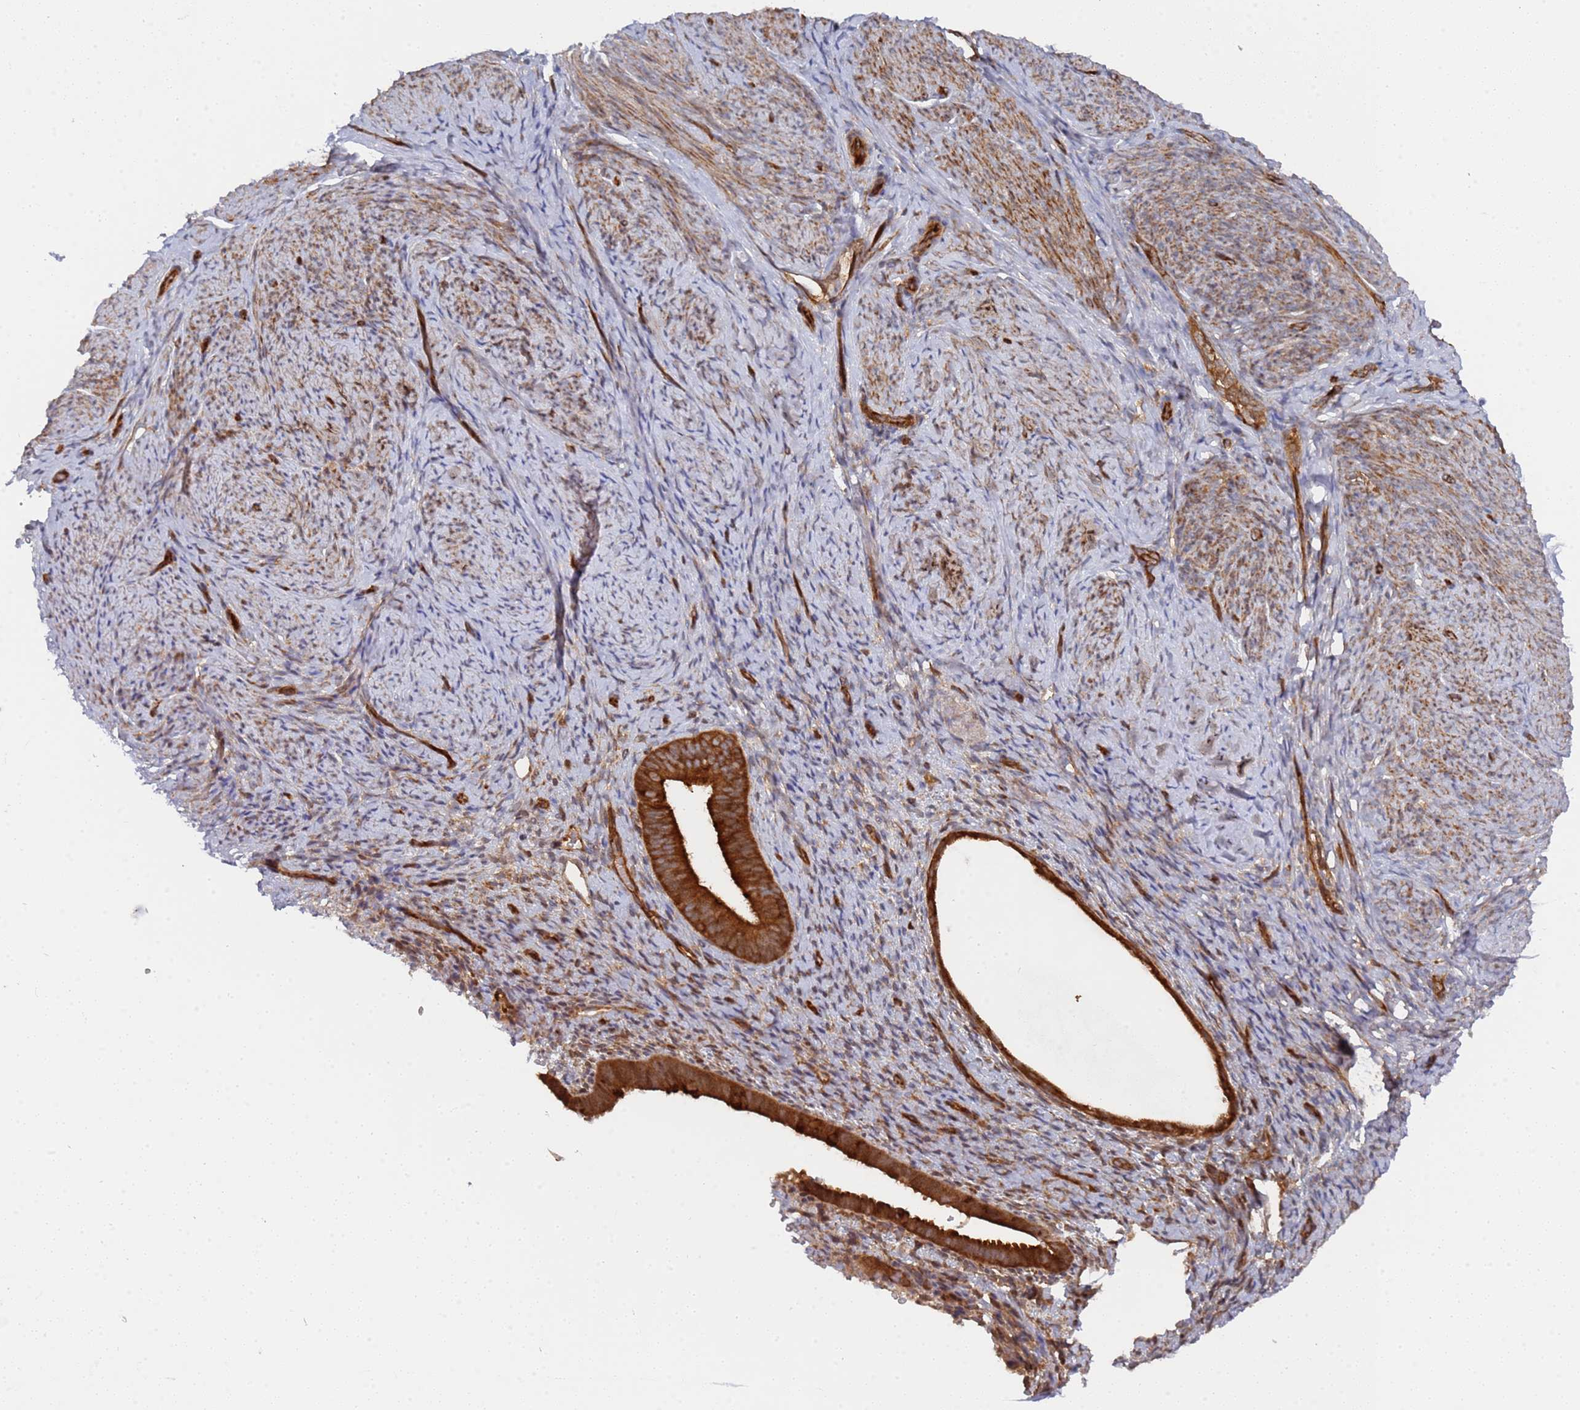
{"staining": {"intensity": "weak", "quantity": "<25%", "location": "cytoplasmic/membranous"}, "tissue": "endometrium", "cell_type": "Cells in endometrial stroma", "image_type": "normal", "snomed": [{"axis": "morphology", "description": "Normal tissue, NOS"}, {"axis": "topography", "description": "Endometrium"}], "caption": "Immunohistochemical staining of normal human endometrium displays no significant expression in cells in endometrial stroma.", "gene": "DDX60", "patient": {"sex": "female", "age": 65}}